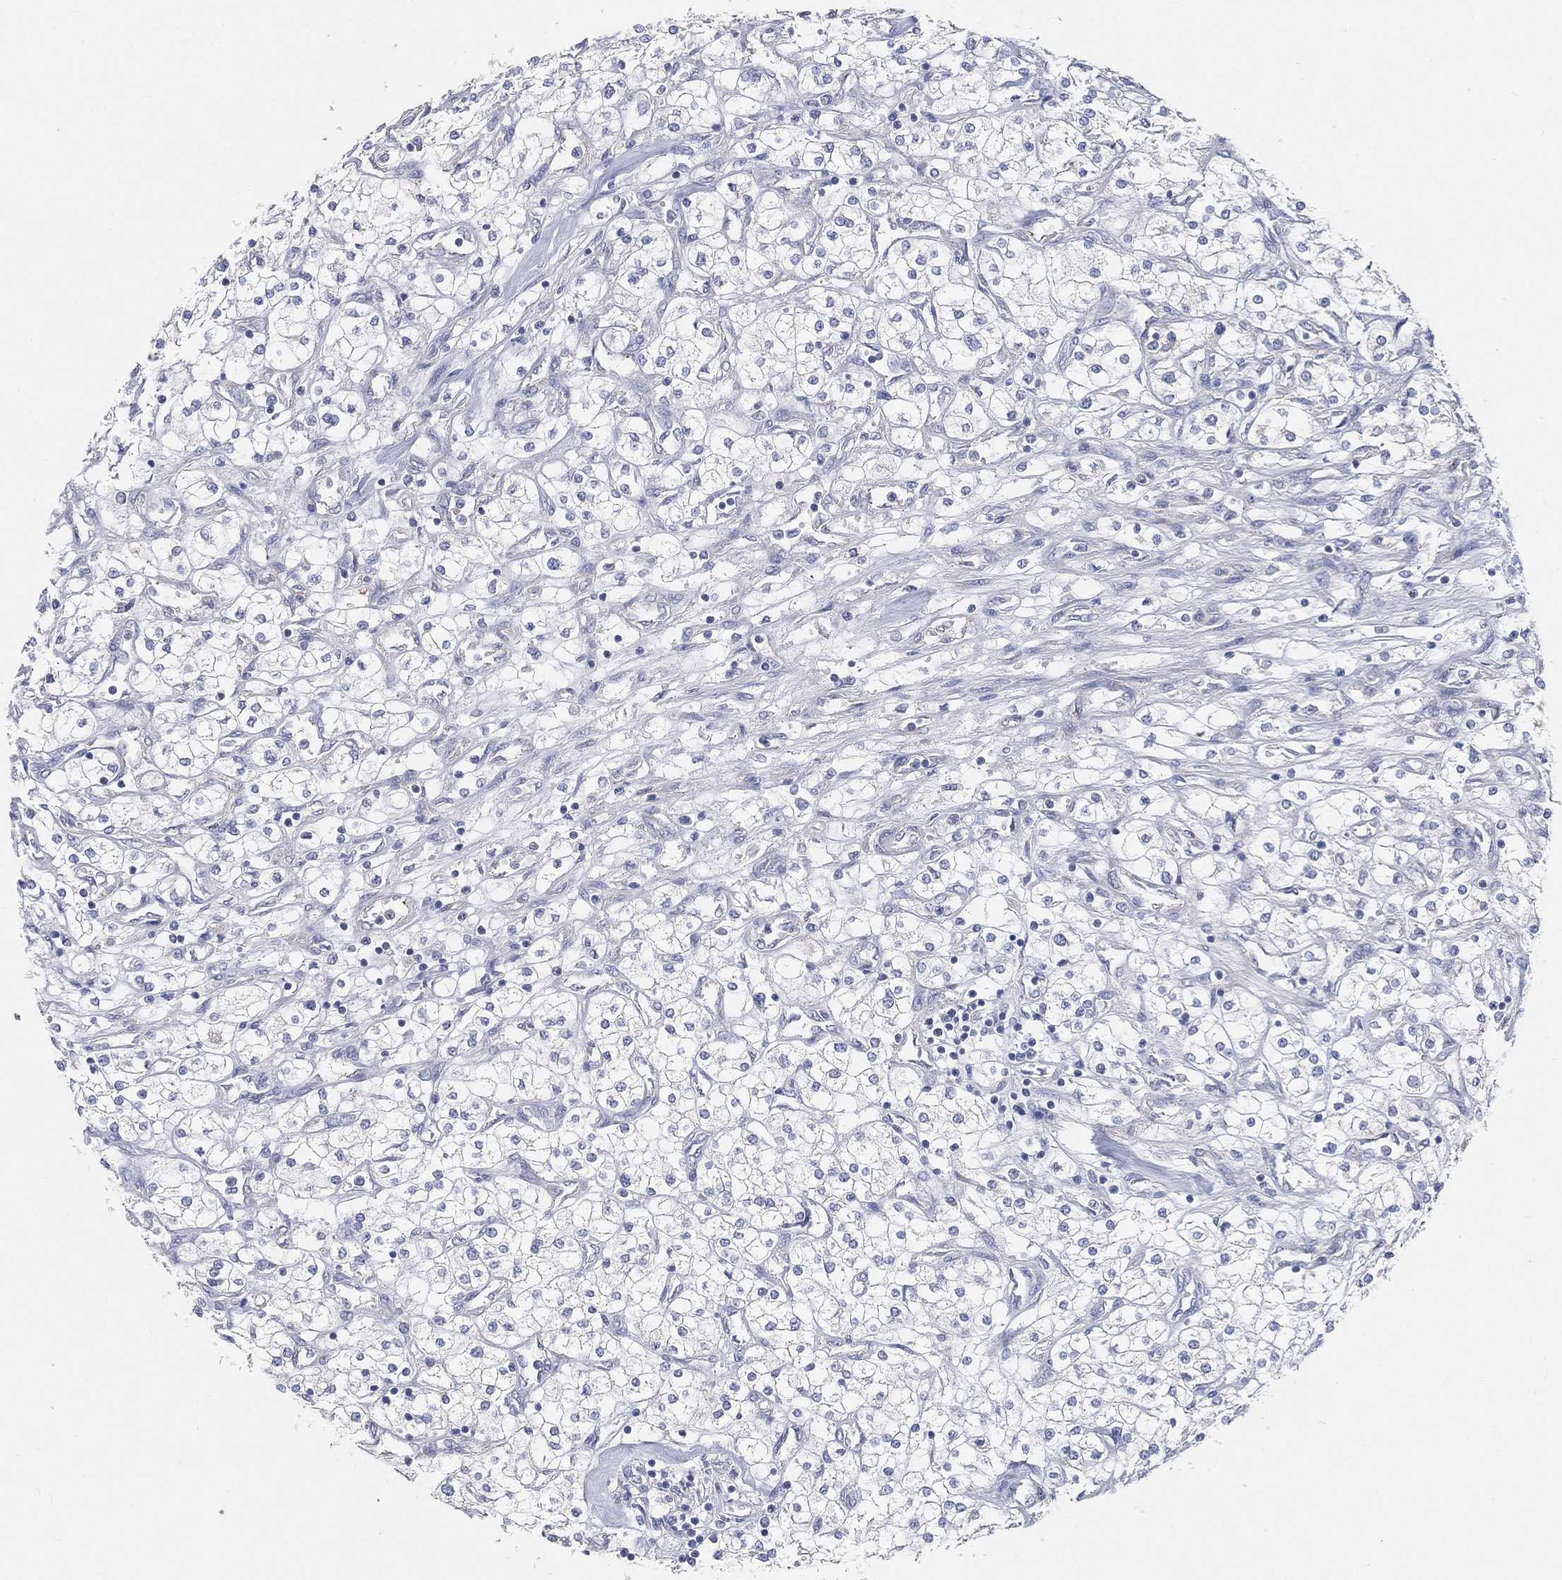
{"staining": {"intensity": "negative", "quantity": "none", "location": "none"}, "tissue": "renal cancer", "cell_type": "Tumor cells", "image_type": "cancer", "snomed": [{"axis": "morphology", "description": "Adenocarcinoma, NOS"}, {"axis": "topography", "description": "Kidney"}], "caption": "A photomicrograph of renal cancer stained for a protein reveals no brown staining in tumor cells.", "gene": "TMEM25", "patient": {"sex": "male", "age": 80}}